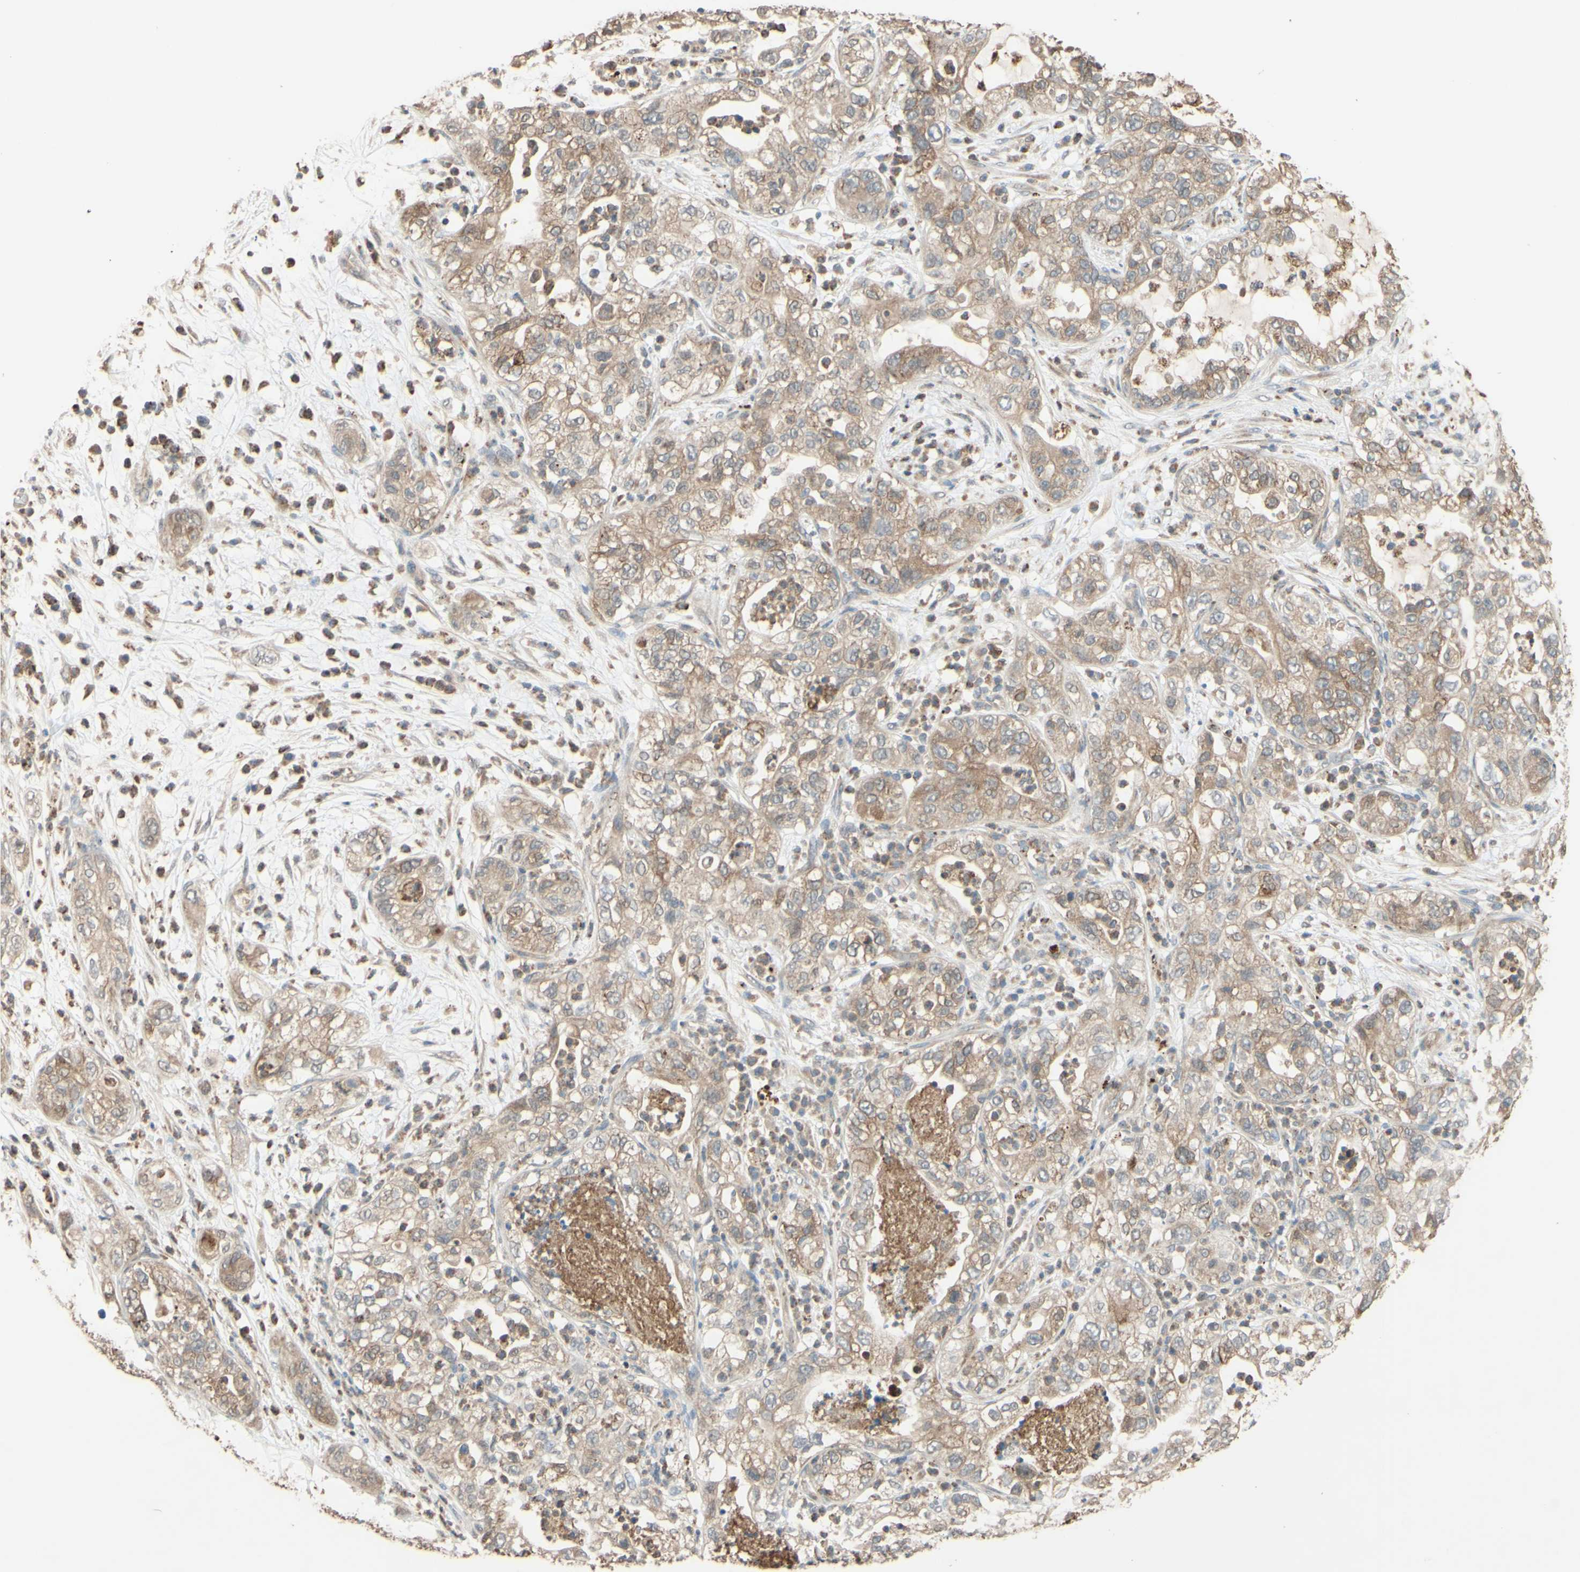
{"staining": {"intensity": "weak", "quantity": ">75%", "location": "cytoplasmic/membranous"}, "tissue": "pancreatic cancer", "cell_type": "Tumor cells", "image_type": "cancer", "snomed": [{"axis": "morphology", "description": "Adenocarcinoma, NOS"}, {"axis": "topography", "description": "Pancreas"}], "caption": "Tumor cells show weak cytoplasmic/membranous expression in about >75% of cells in pancreatic adenocarcinoma. The staining is performed using DAB brown chromogen to label protein expression. The nuclei are counter-stained blue using hematoxylin.", "gene": "SMIM19", "patient": {"sex": "female", "age": 78}}